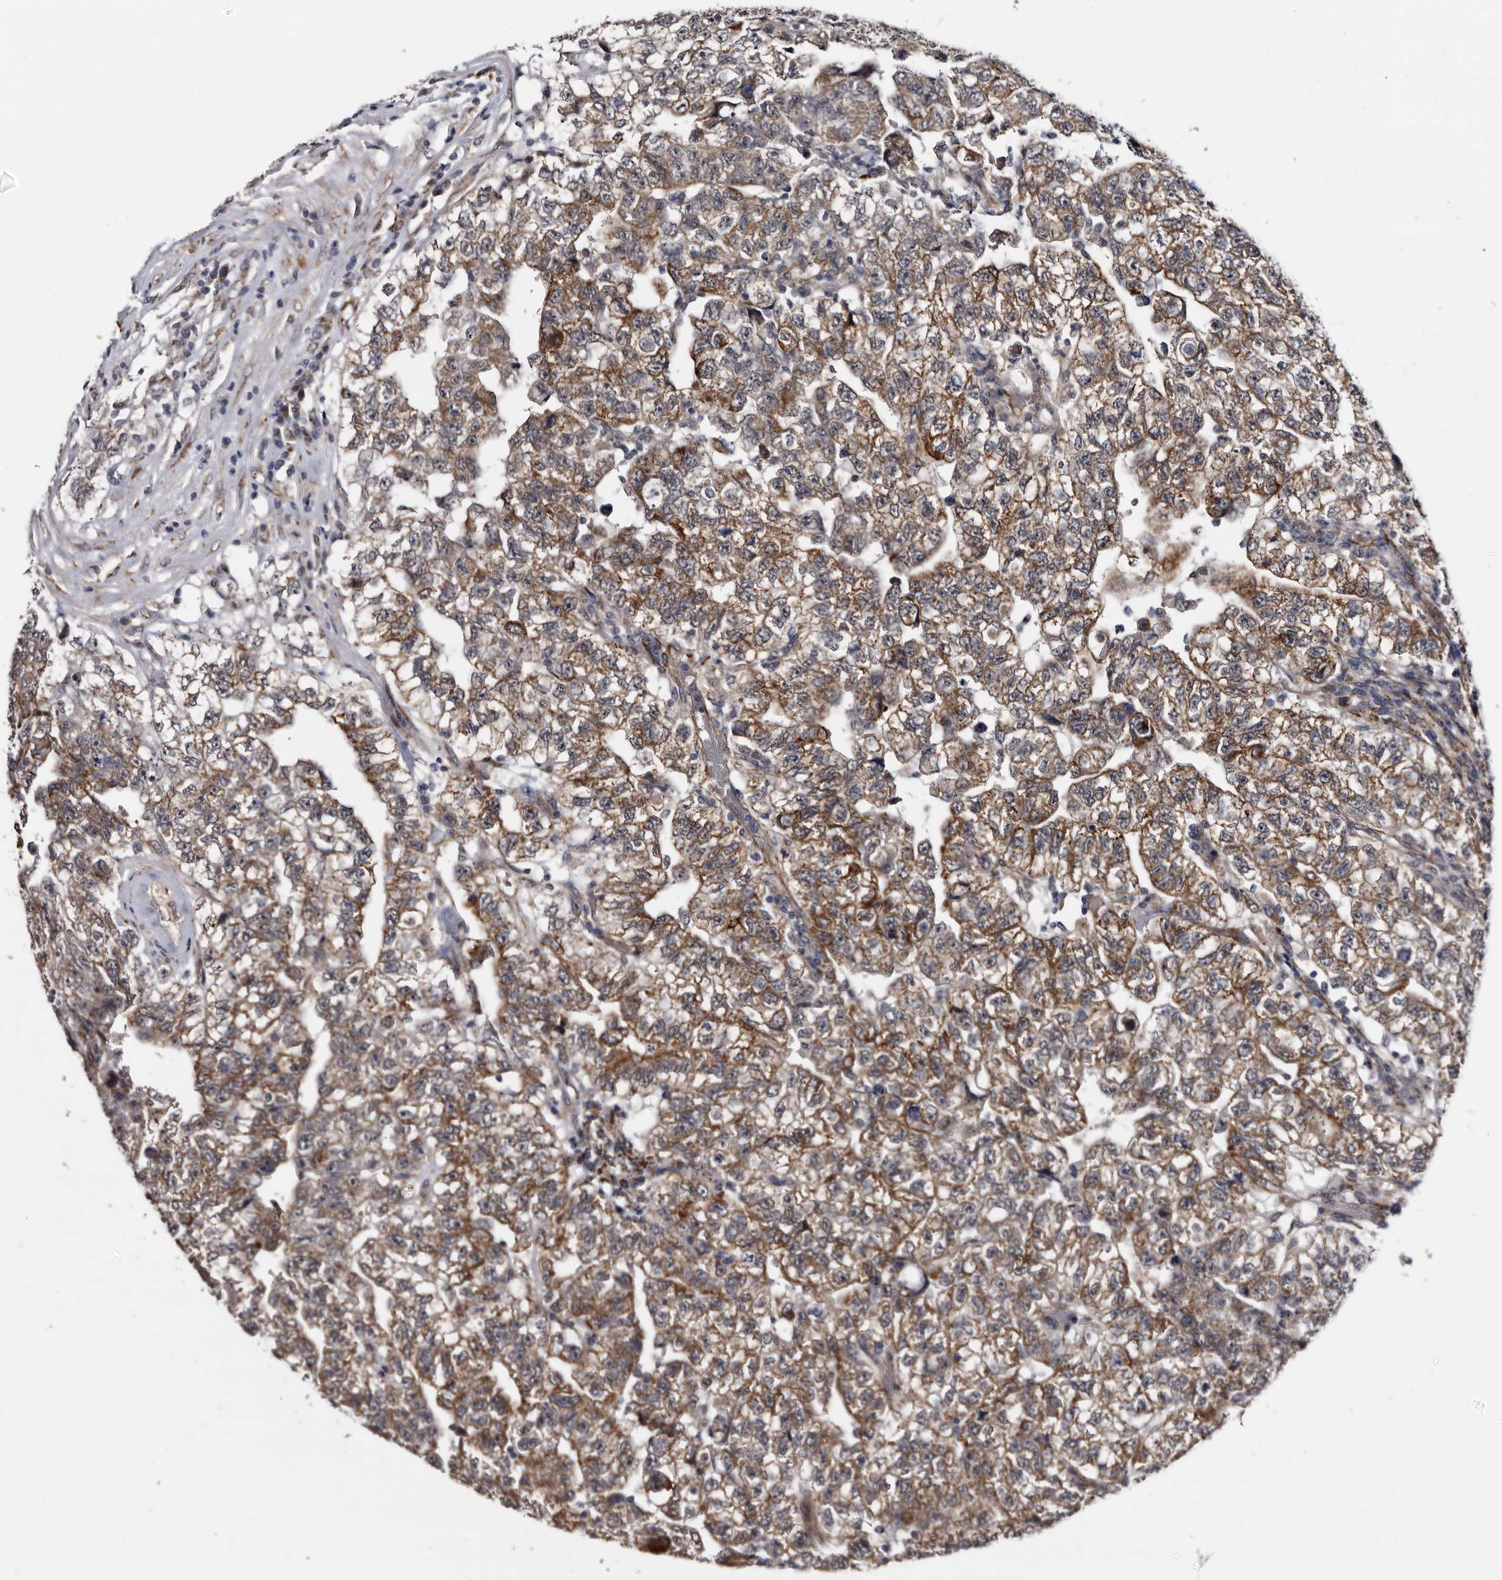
{"staining": {"intensity": "moderate", "quantity": "25%-75%", "location": "cytoplasmic/membranous"}, "tissue": "testis cancer", "cell_type": "Tumor cells", "image_type": "cancer", "snomed": [{"axis": "morphology", "description": "Carcinoma, Embryonal, NOS"}, {"axis": "topography", "description": "Testis"}], "caption": "Brown immunohistochemical staining in human testis cancer demonstrates moderate cytoplasmic/membranous expression in about 25%-75% of tumor cells. (brown staining indicates protein expression, while blue staining denotes nuclei).", "gene": "ARMCX2", "patient": {"sex": "male", "age": 36}}